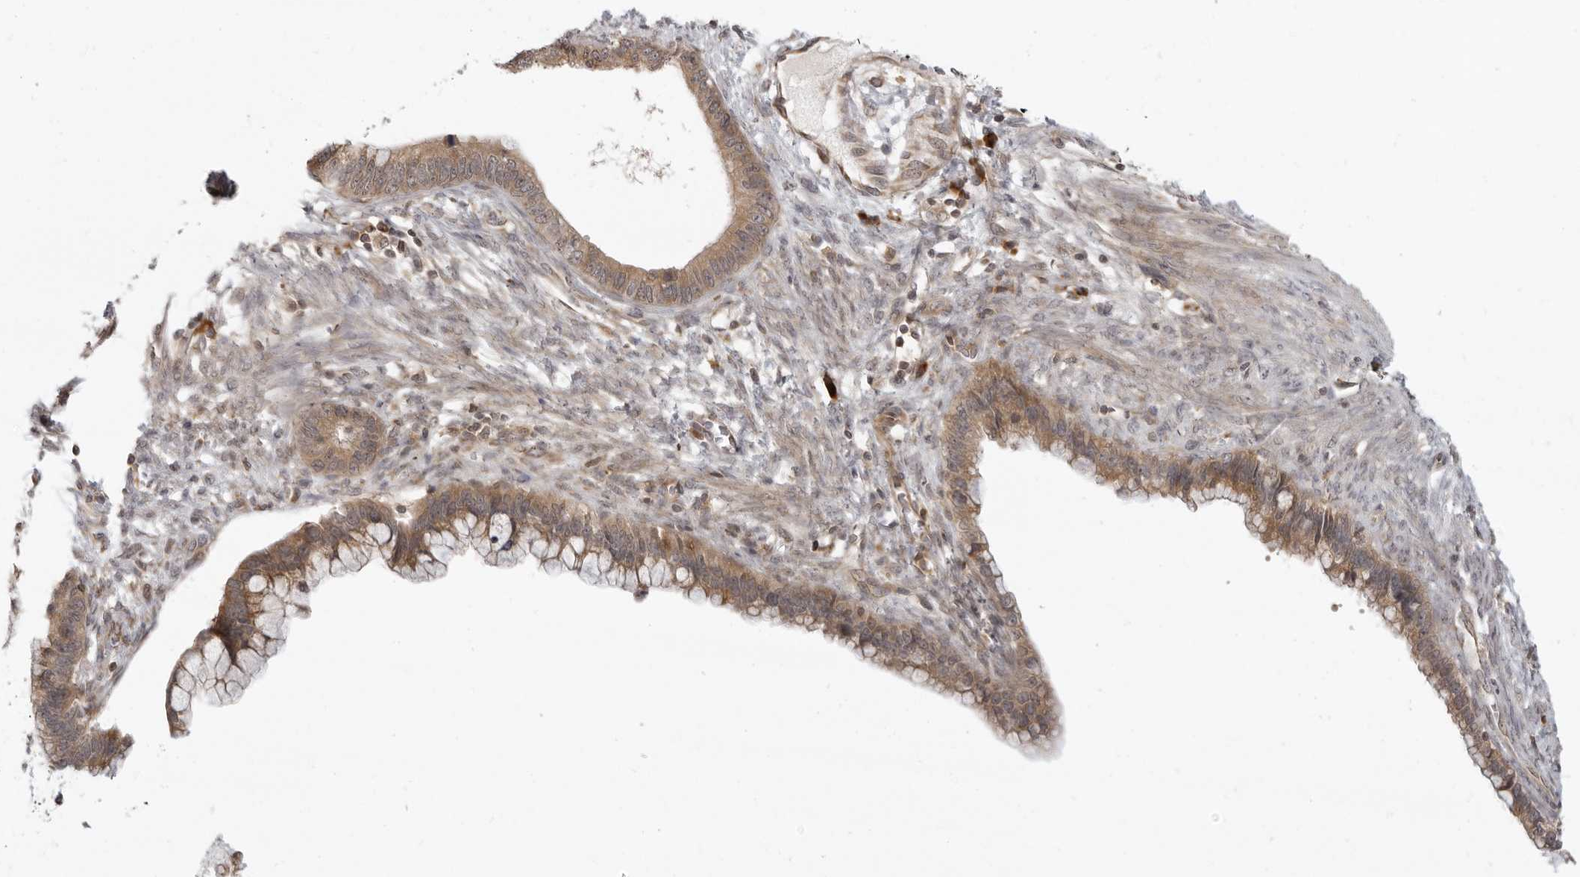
{"staining": {"intensity": "moderate", "quantity": ">75%", "location": "cytoplasmic/membranous"}, "tissue": "cervical cancer", "cell_type": "Tumor cells", "image_type": "cancer", "snomed": [{"axis": "morphology", "description": "Adenocarcinoma, NOS"}, {"axis": "topography", "description": "Cervix"}], "caption": "Moderate cytoplasmic/membranous positivity for a protein is identified in approximately >75% of tumor cells of cervical cancer (adenocarcinoma) using immunohistochemistry (IHC).", "gene": "PRRC2A", "patient": {"sex": "female", "age": 44}}